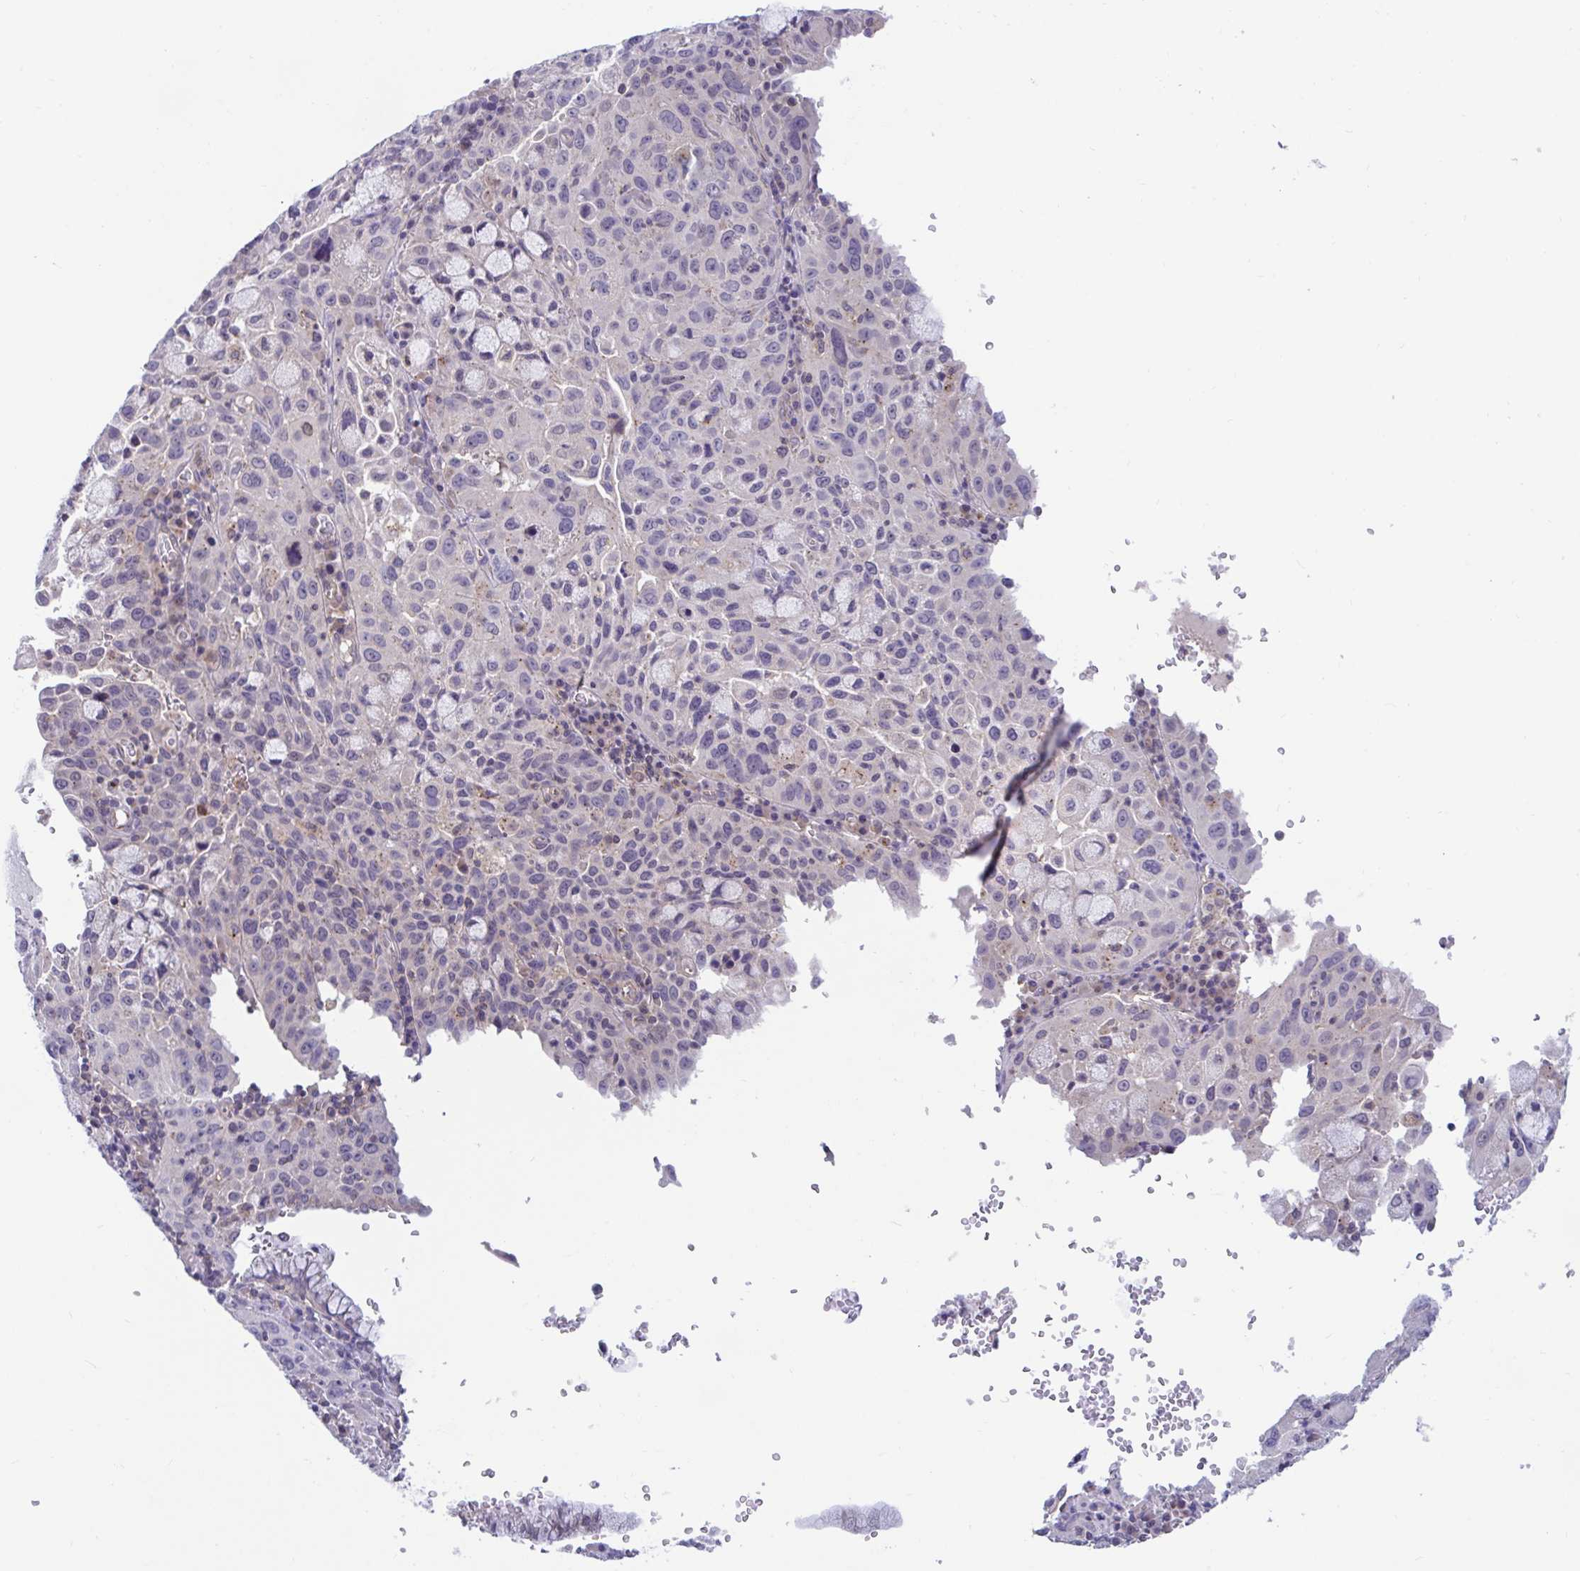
{"staining": {"intensity": "negative", "quantity": "none", "location": "none"}, "tissue": "cervical cancer", "cell_type": "Tumor cells", "image_type": "cancer", "snomed": [{"axis": "morphology", "description": "Squamous cell carcinoma, NOS"}, {"axis": "topography", "description": "Cervix"}], "caption": "Tumor cells show no significant positivity in cervical cancer (squamous cell carcinoma).", "gene": "IST1", "patient": {"sex": "female", "age": 42}}